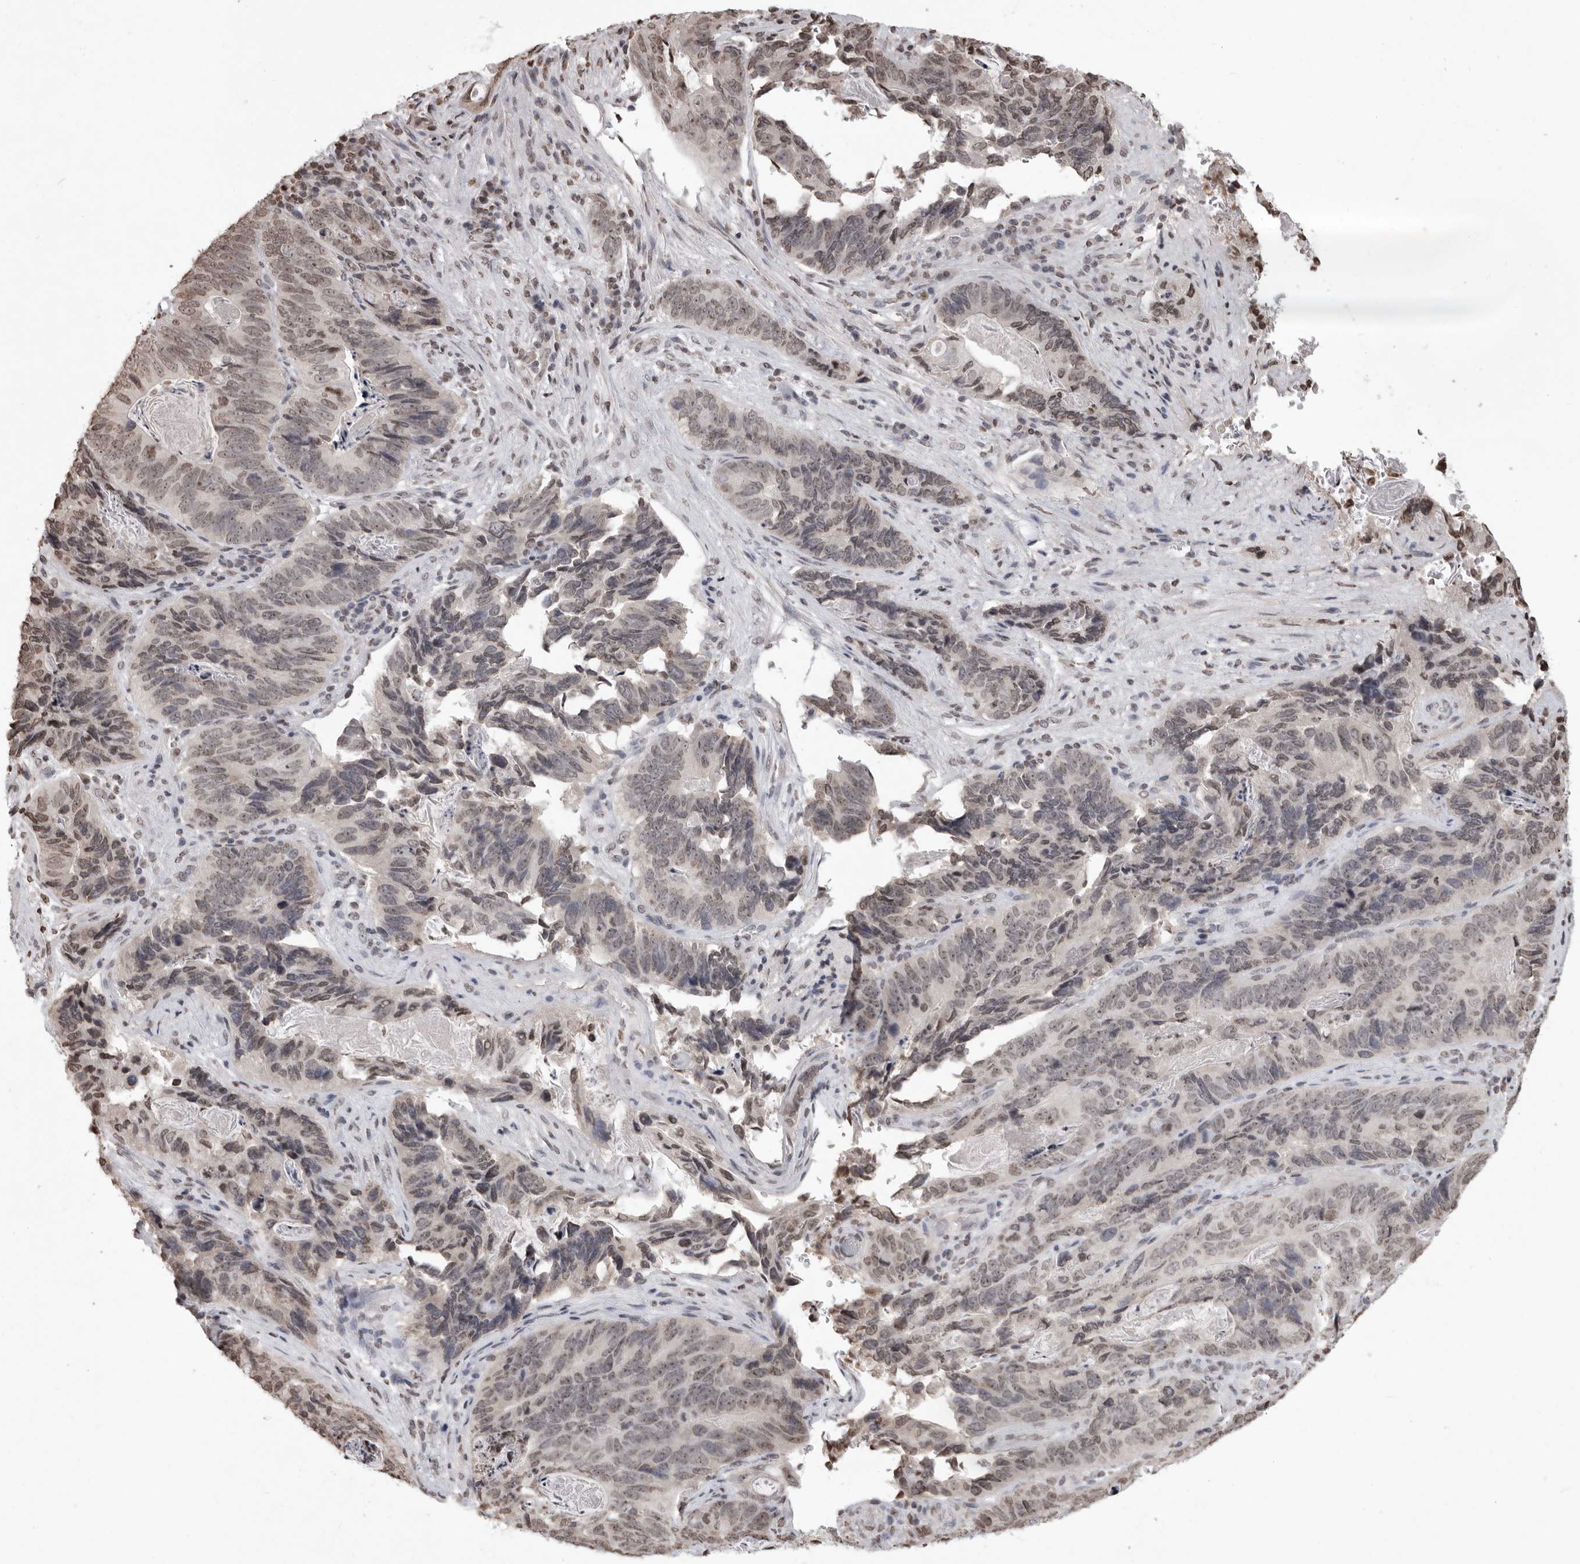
{"staining": {"intensity": "weak", "quantity": ">75%", "location": "nuclear"}, "tissue": "stomach cancer", "cell_type": "Tumor cells", "image_type": "cancer", "snomed": [{"axis": "morphology", "description": "Normal tissue, NOS"}, {"axis": "morphology", "description": "Adenocarcinoma, NOS"}, {"axis": "topography", "description": "Stomach"}], "caption": "Protein staining of stomach cancer (adenocarcinoma) tissue displays weak nuclear staining in approximately >75% of tumor cells.", "gene": "WDR45", "patient": {"sex": "female", "age": 89}}